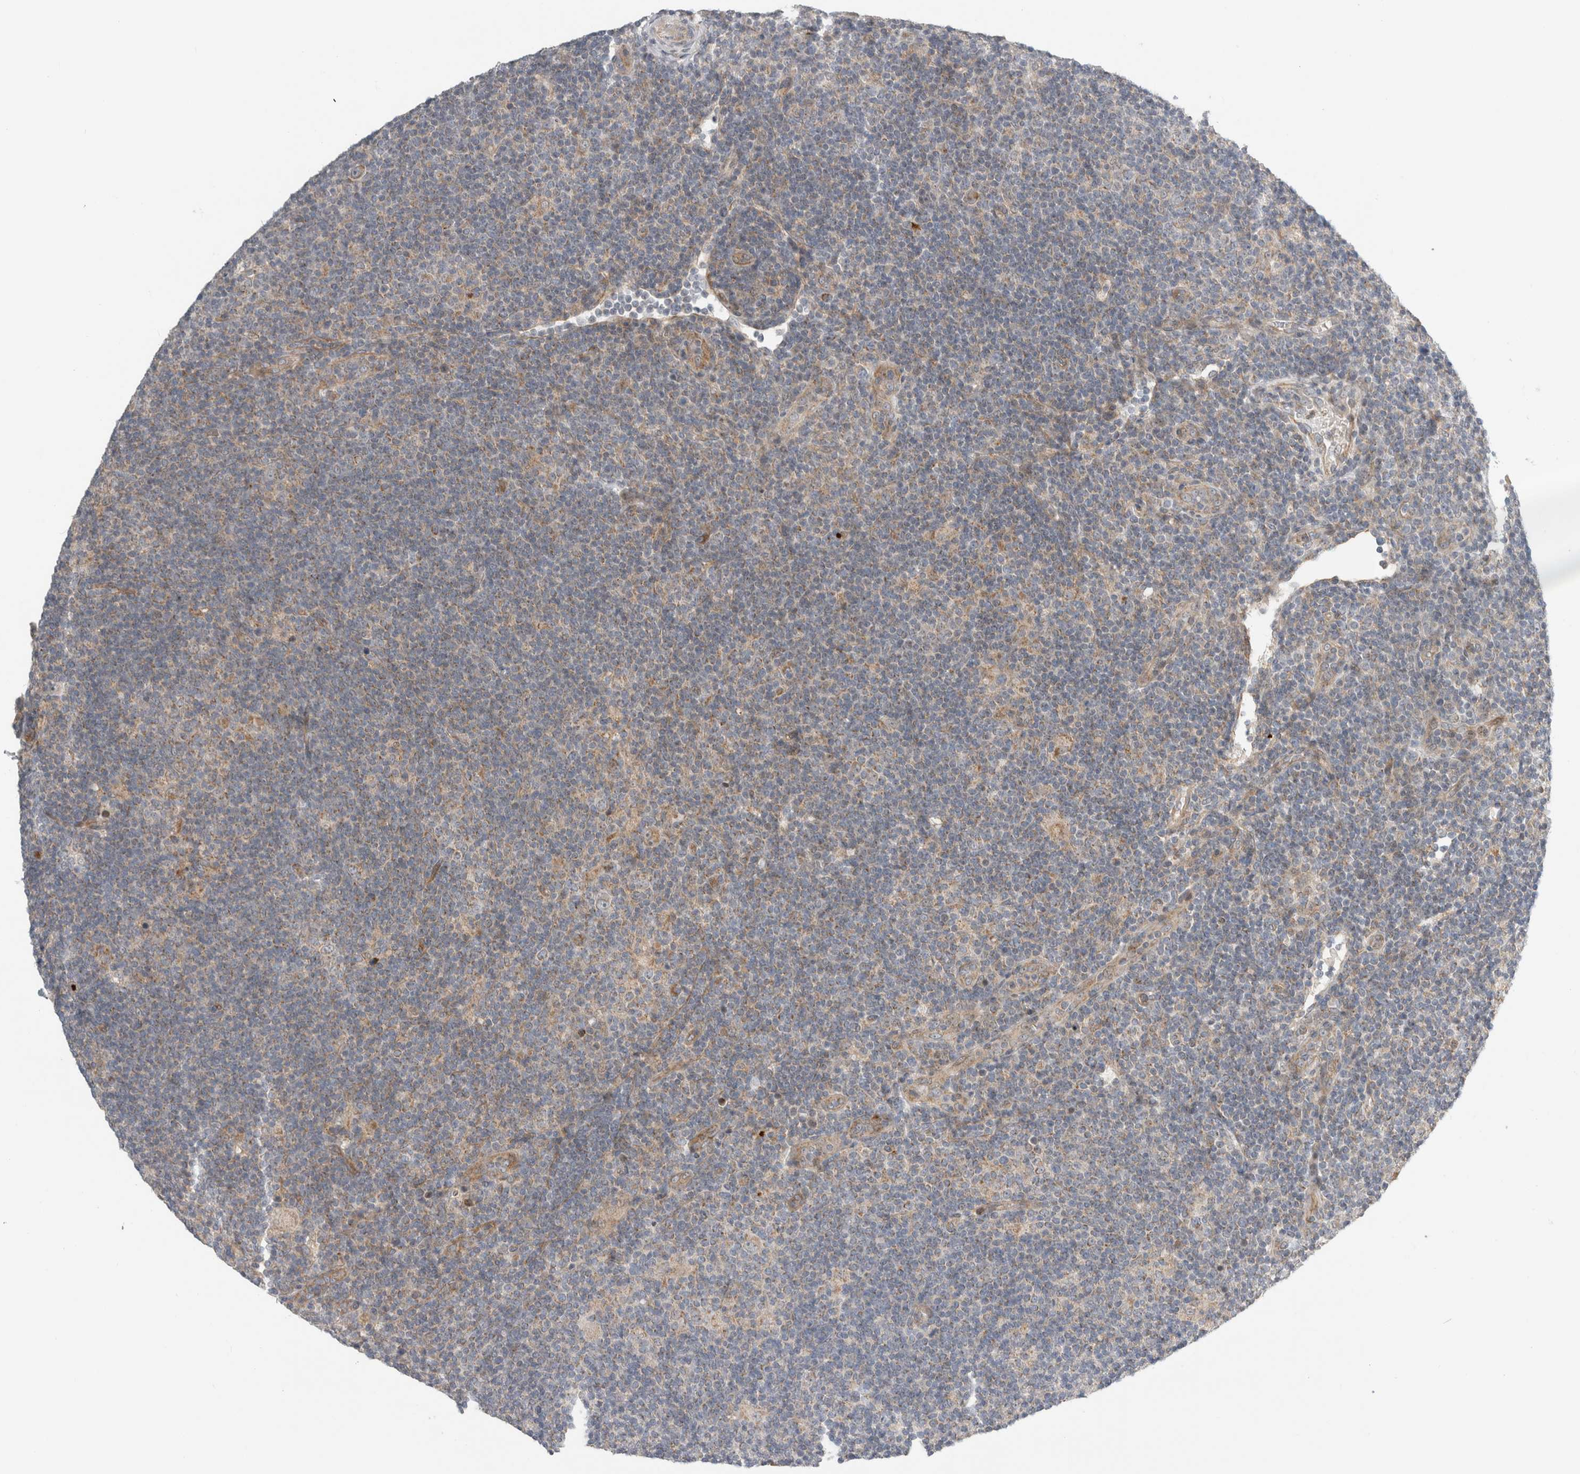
{"staining": {"intensity": "weak", "quantity": ">75%", "location": "cytoplasmic/membranous"}, "tissue": "lymphoma", "cell_type": "Tumor cells", "image_type": "cancer", "snomed": [{"axis": "morphology", "description": "Hodgkin's disease, NOS"}, {"axis": "topography", "description": "Lymph node"}], "caption": "The photomicrograph shows immunohistochemical staining of lymphoma. There is weak cytoplasmic/membranous staining is present in about >75% of tumor cells.", "gene": "KPNA5", "patient": {"sex": "female", "age": 57}}